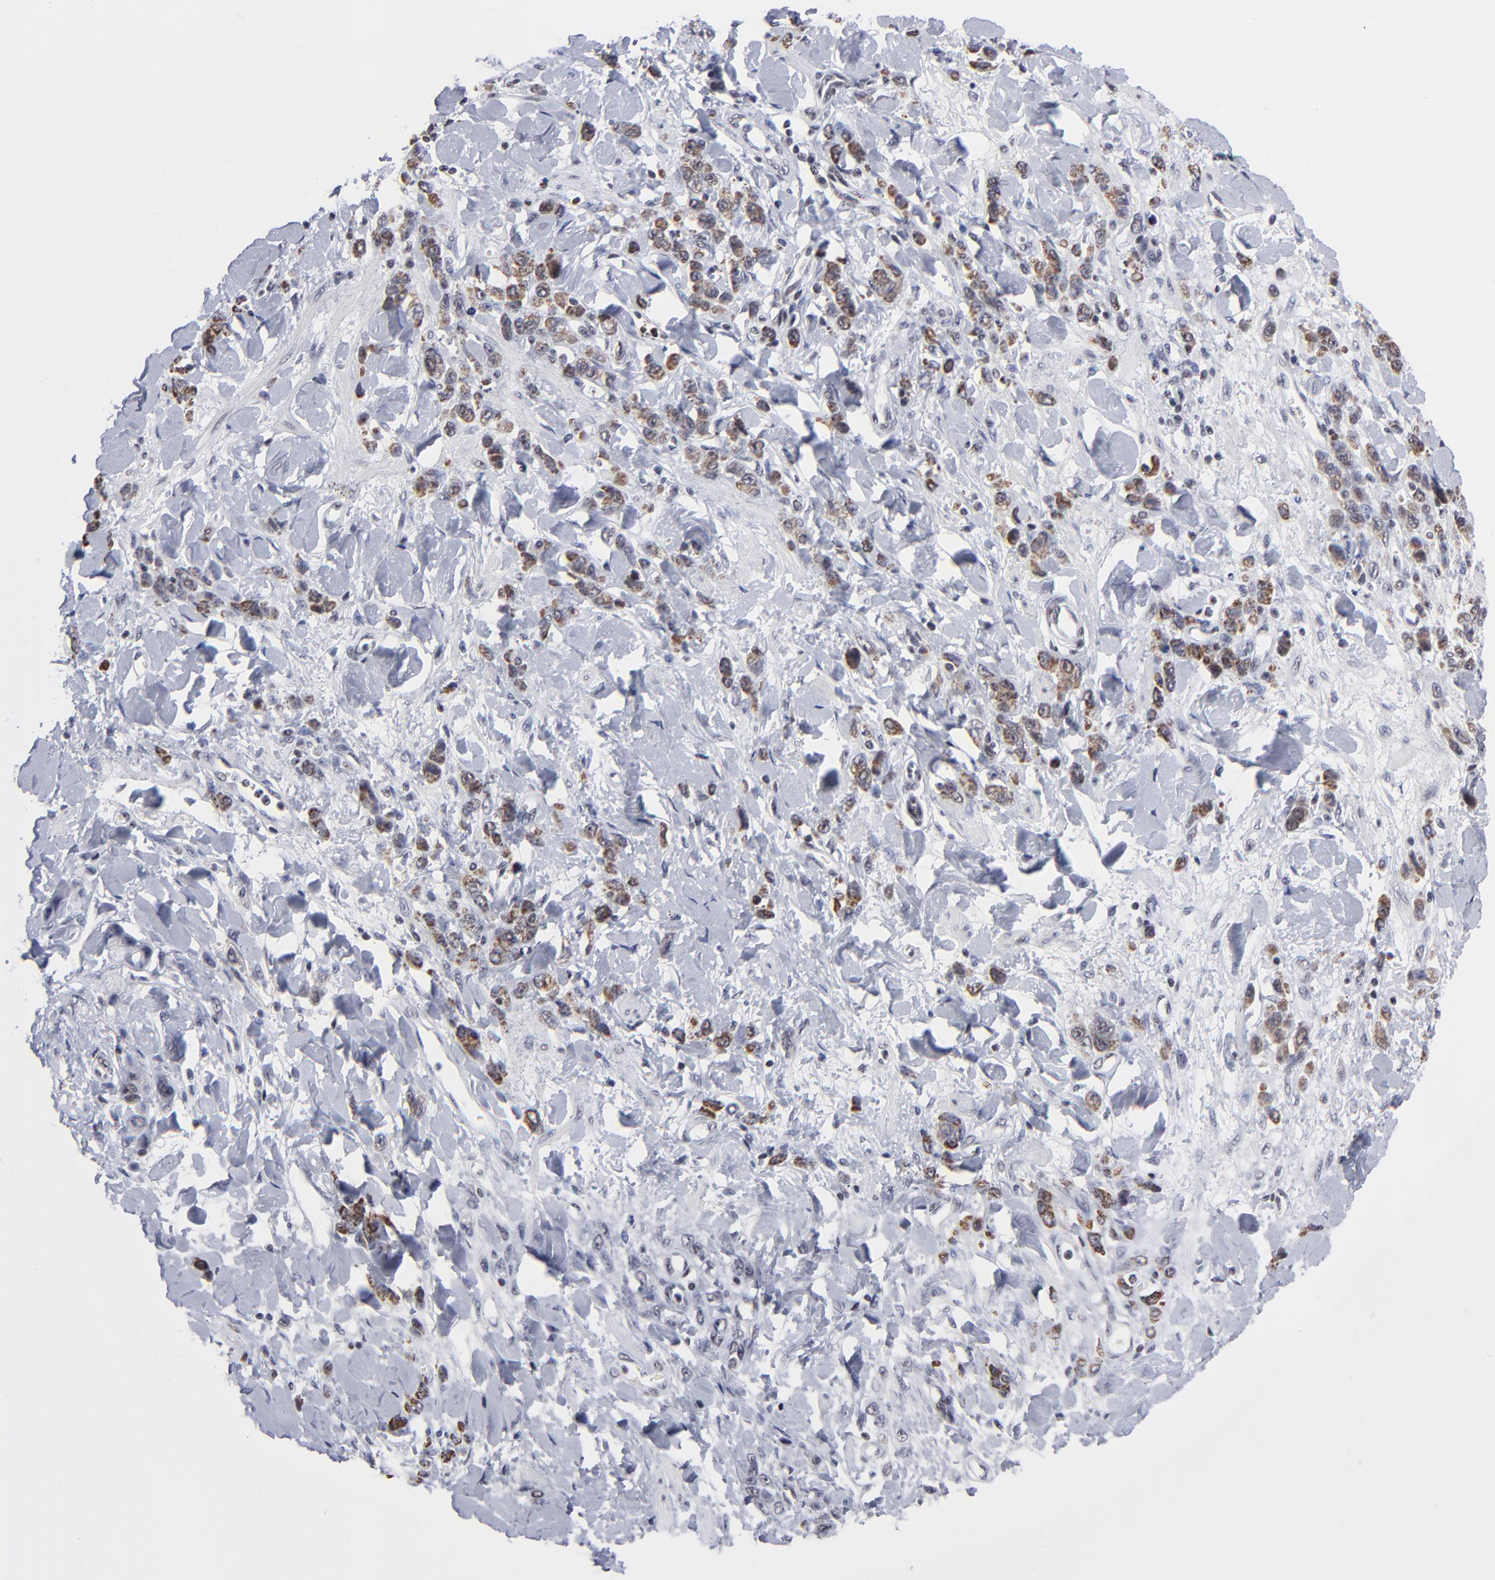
{"staining": {"intensity": "moderate", "quantity": ">75%", "location": "cytoplasmic/membranous"}, "tissue": "stomach cancer", "cell_type": "Tumor cells", "image_type": "cancer", "snomed": [{"axis": "morphology", "description": "Normal tissue, NOS"}, {"axis": "morphology", "description": "Adenocarcinoma, NOS"}, {"axis": "topography", "description": "Stomach"}], "caption": "Protein expression analysis of stomach cancer demonstrates moderate cytoplasmic/membranous staining in approximately >75% of tumor cells.", "gene": "SP2", "patient": {"sex": "male", "age": 82}}